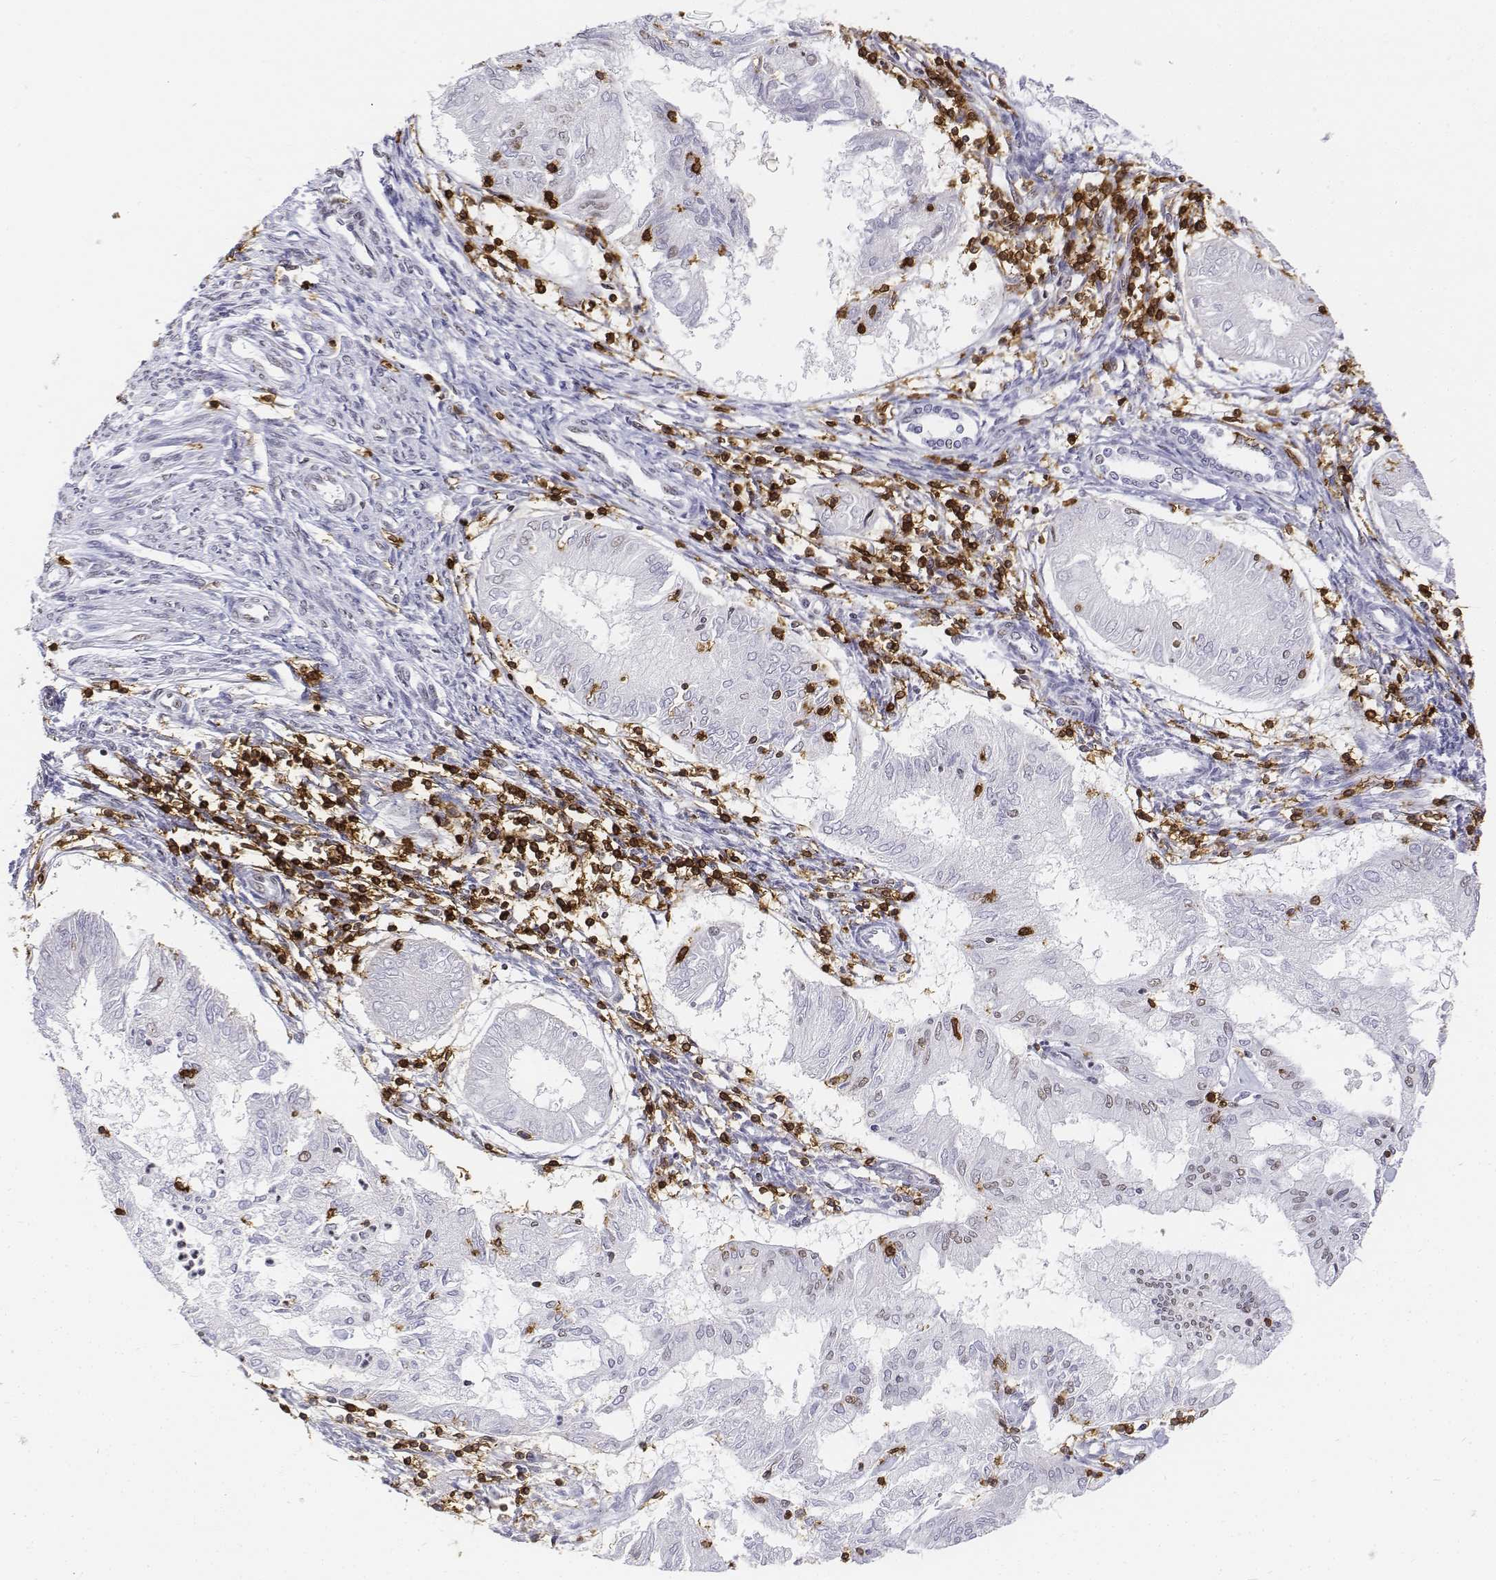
{"staining": {"intensity": "negative", "quantity": "none", "location": "none"}, "tissue": "endometrial cancer", "cell_type": "Tumor cells", "image_type": "cancer", "snomed": [{"axis": "morphology", "description": "Adenocarcinoma, NOS"}, {"axis": "topography", "description": "Endometrium"}], "caption": "IHC image of neoplastic tissue: adenocarcinoma (endometrial) stained with DAB reveals no significant protein expression in tumor cells. Brightfield microscopy of IHC stained with DAB (brown) and hematoxylin (blue), captured at high magnification.", "gene": "CD3E", "patient": {"sex": "female", "age": 68}}